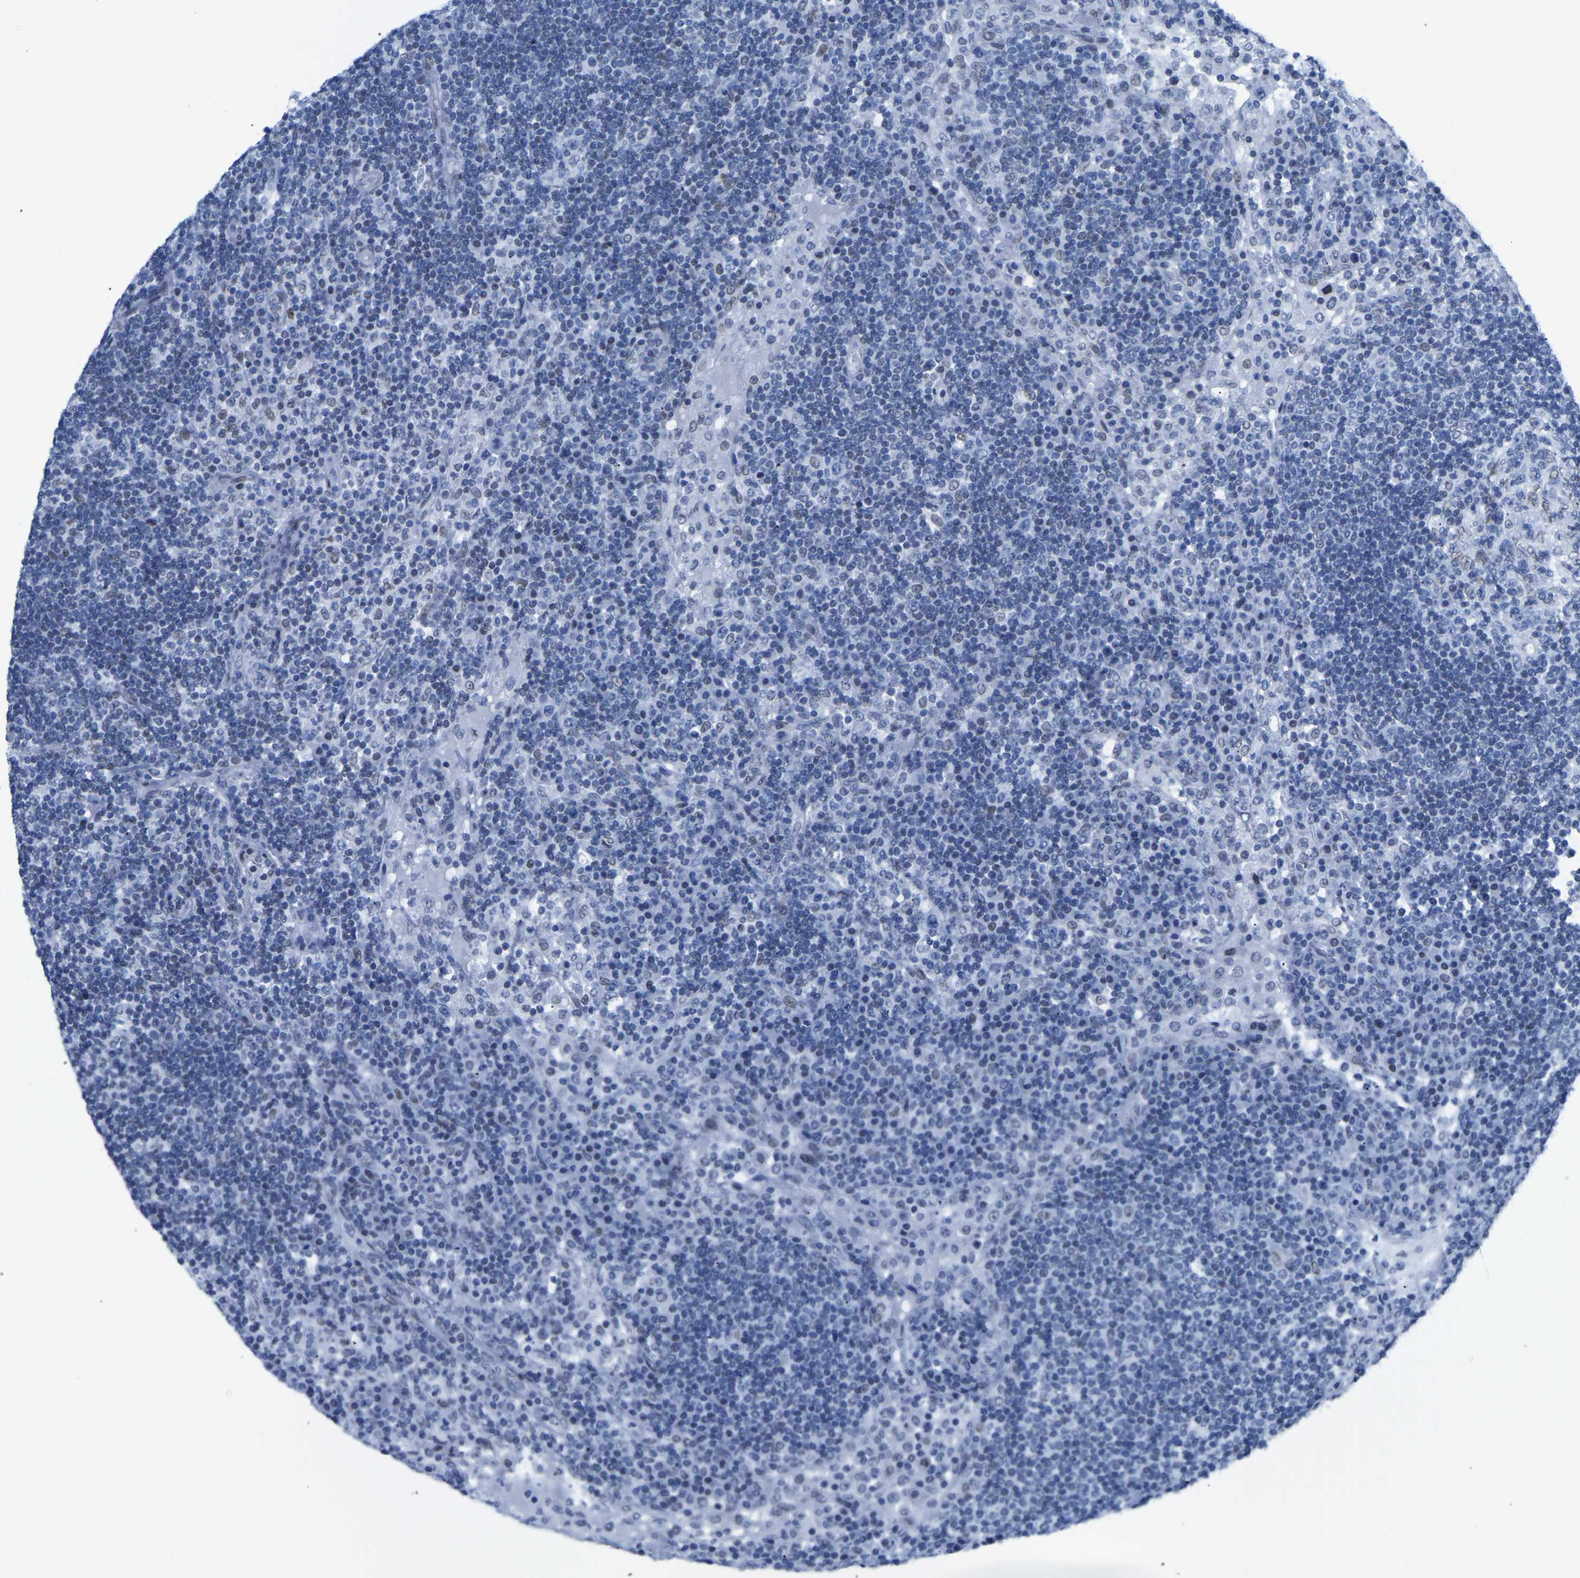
{"staining": {"intensity": "negative", "quantity": "none", "location": "none"}, "tissue": "lymph node", "cell_type": "Germinal center cells", "image_type": "normal", "snomed": [{"axis": "morphology", "description": "Normal tissue, NOS"}, {"axis": "topography", "description": "Lymph node"}], "caption": "Immunohistochemistry (IHC) micrograph of unremarkable lymph node stained for a protein (brown), which demonstrates no positivity in germinal center cells.", "gene": "UPK3A", "patient": {"sex": "female", "age": 53}}